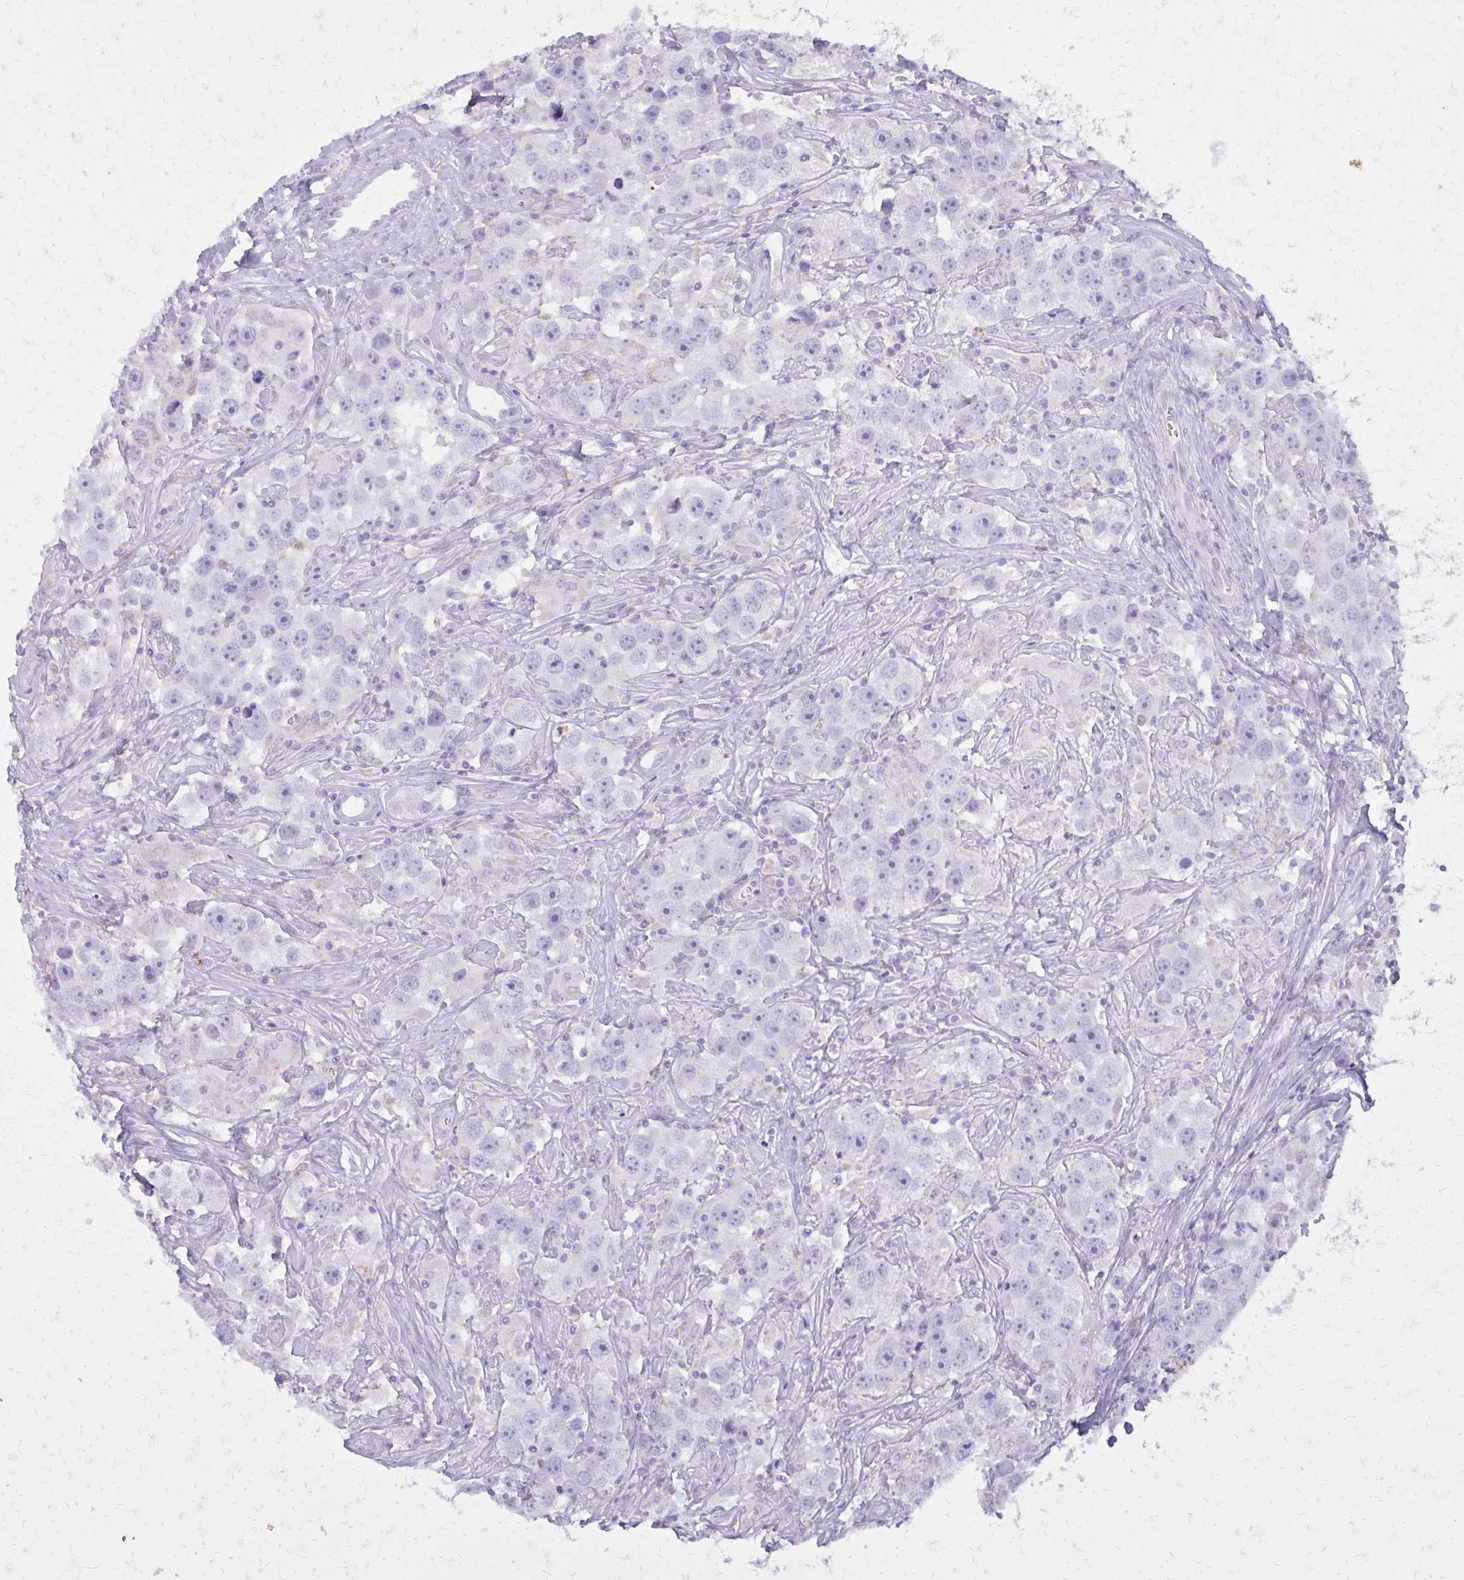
{"staining": {"intensity": "negative", "quantity": "none", "location": "none"}, "tissue": "testis cancer", "cell_type": "Tumor cells", "image_type": "cancer", "snomed": [{"axis": "morphology", "description": "Seminoma, NOS"}, {"axis": "topography", "description": "Testis"}], "caption": "This histopathology image is of testis cancer stained with immunohistochemistry to label a protein in brown with the nuclei are counter-stained blue. There is no positivity in tumor cells.", "gene": "CAT", "patient": {"sex": "male", "age": 49}}